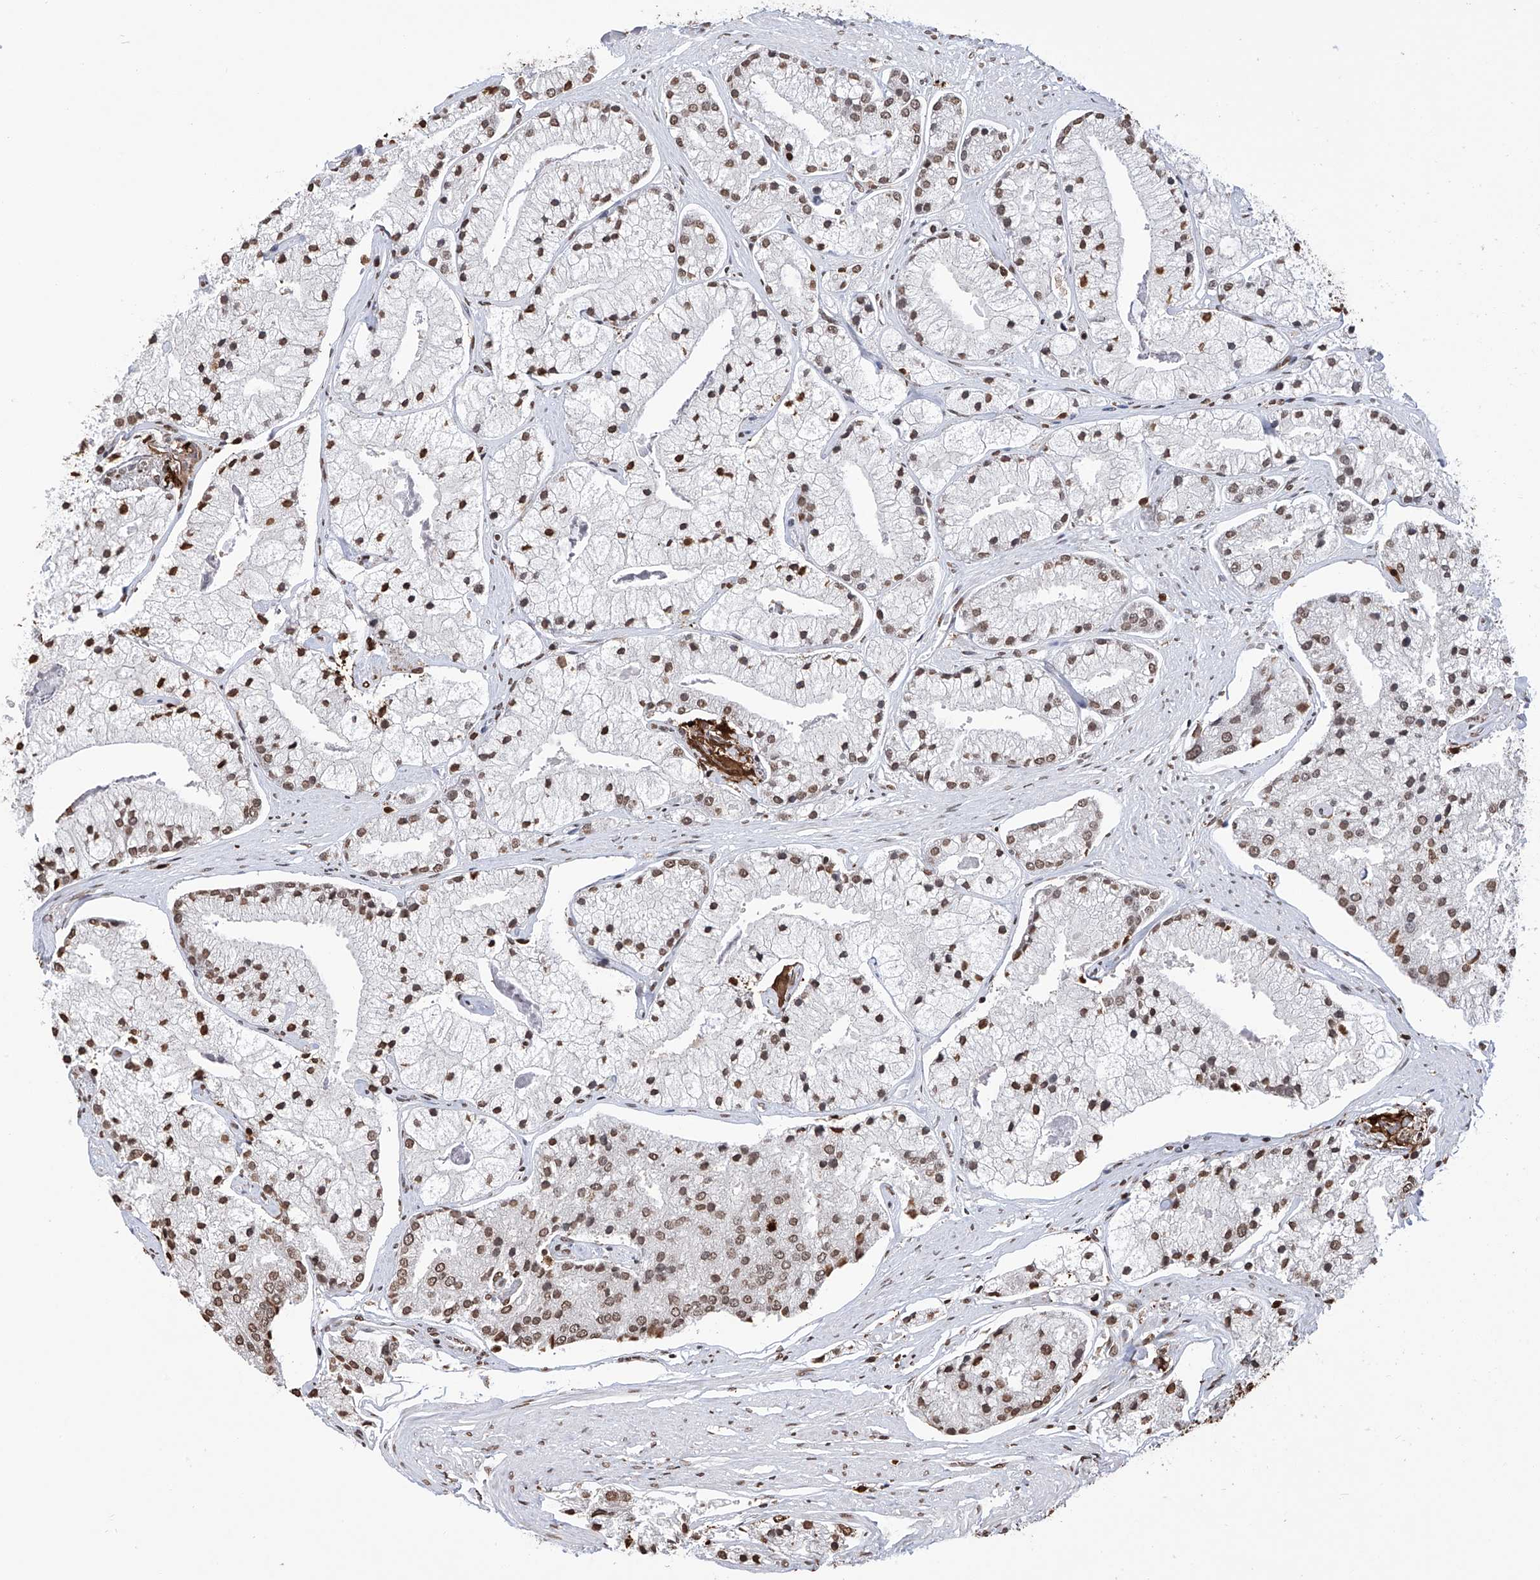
{"staining": {"intensity": "moderate", "quantity": ">75%", "location": "nuclear"}, "tissue": "prostate cancer", "cell_type": "Tumor cells", "image_type": "cancer", "snomed": [{"axis": "morphology", "description": "Adenocarcinoma, High grade"}, {"axis": "topography", "description": "Prostate"}], "caption": "A brown stain highlights moderate nuclear positivity of a protein in human prostate cancer (adenocarcinoma (high-grade)) tumor cells. (Brightfield microscopy of DAB IHC at high magnification).", "gene": "CFAP410", "patient": {"sex": "male", "age": 50}}